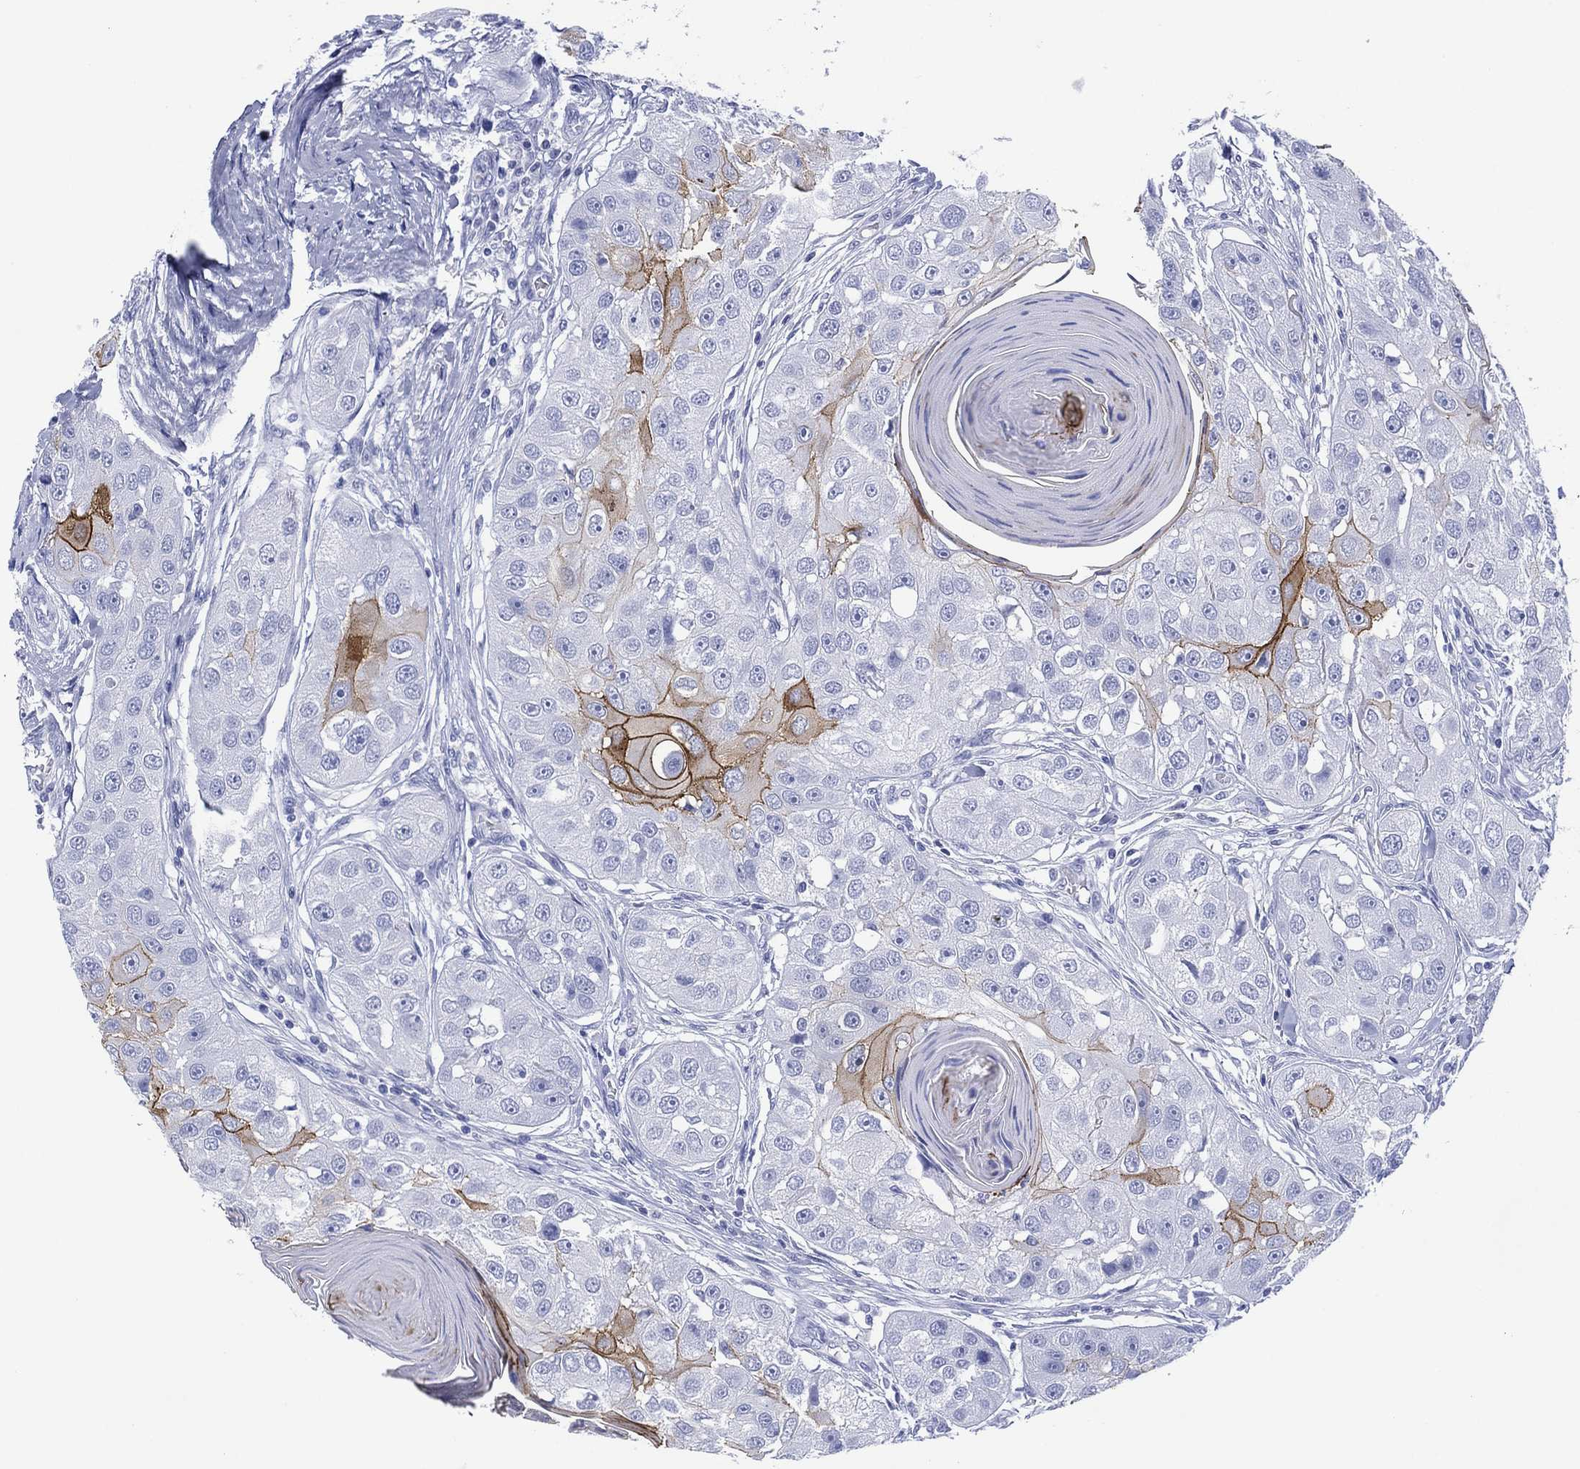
{"staining": {"intensity": "strong", "quantity": "<25%", "location": "cytoplasmic/membranous"}, "tissue": "head and neck cancer", "cell_type": "Tumor cells", "image_type": "cancer", "snomed": [{"axis": "morphology", "description": "Normal tissue, NOS"}, {"axis": "morphology", "description": "Squamous cell carcinoma, NOS"}, {"axis": "topography", "description": "Skeletal muscle"}, {"axis": "topography", "description": "Head-Neck"}], "caption": "Protein staining reveals strong cytoplasmic/membranous staining in approximately <25% of tumor cells in head and neck cancer.", "gene": "DSG1", "patient": {"sex": "male", "age": 51}}